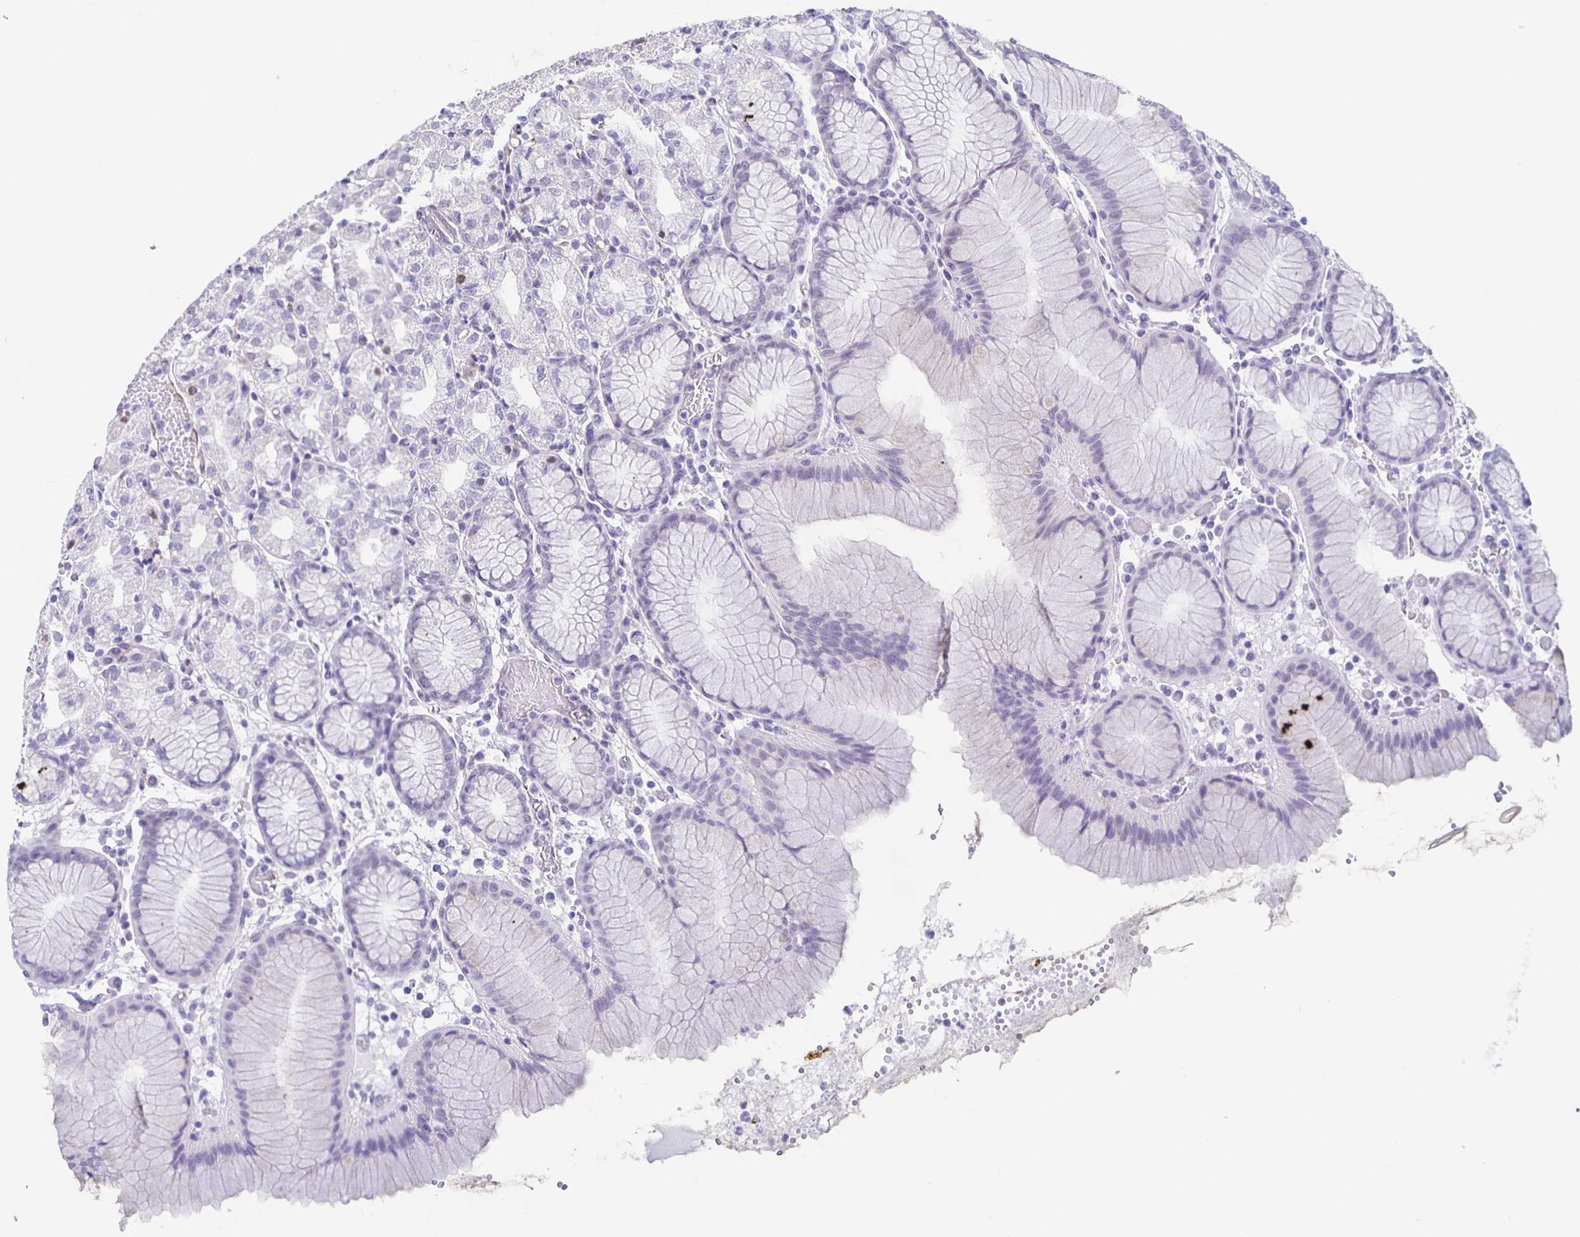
{"staining": {"intensity": "weak", "quantity": "<25%", "location": "cytoplasmic/membranous"}, "tissue": "stomach", "cell_type": "Glandular cells", "image_type": "normal", "snomed": [{"axis": "morphology", "description": "Normal tissue, NOS"}, {"axis": "topography", "description": "Stomach"}], "caption": "This is a micrograph of IHC staining of benign stomach, which shows no positivity in glandular cells.", "gene": "TPPP", "patient": {"sex": "female", "age": 57}}